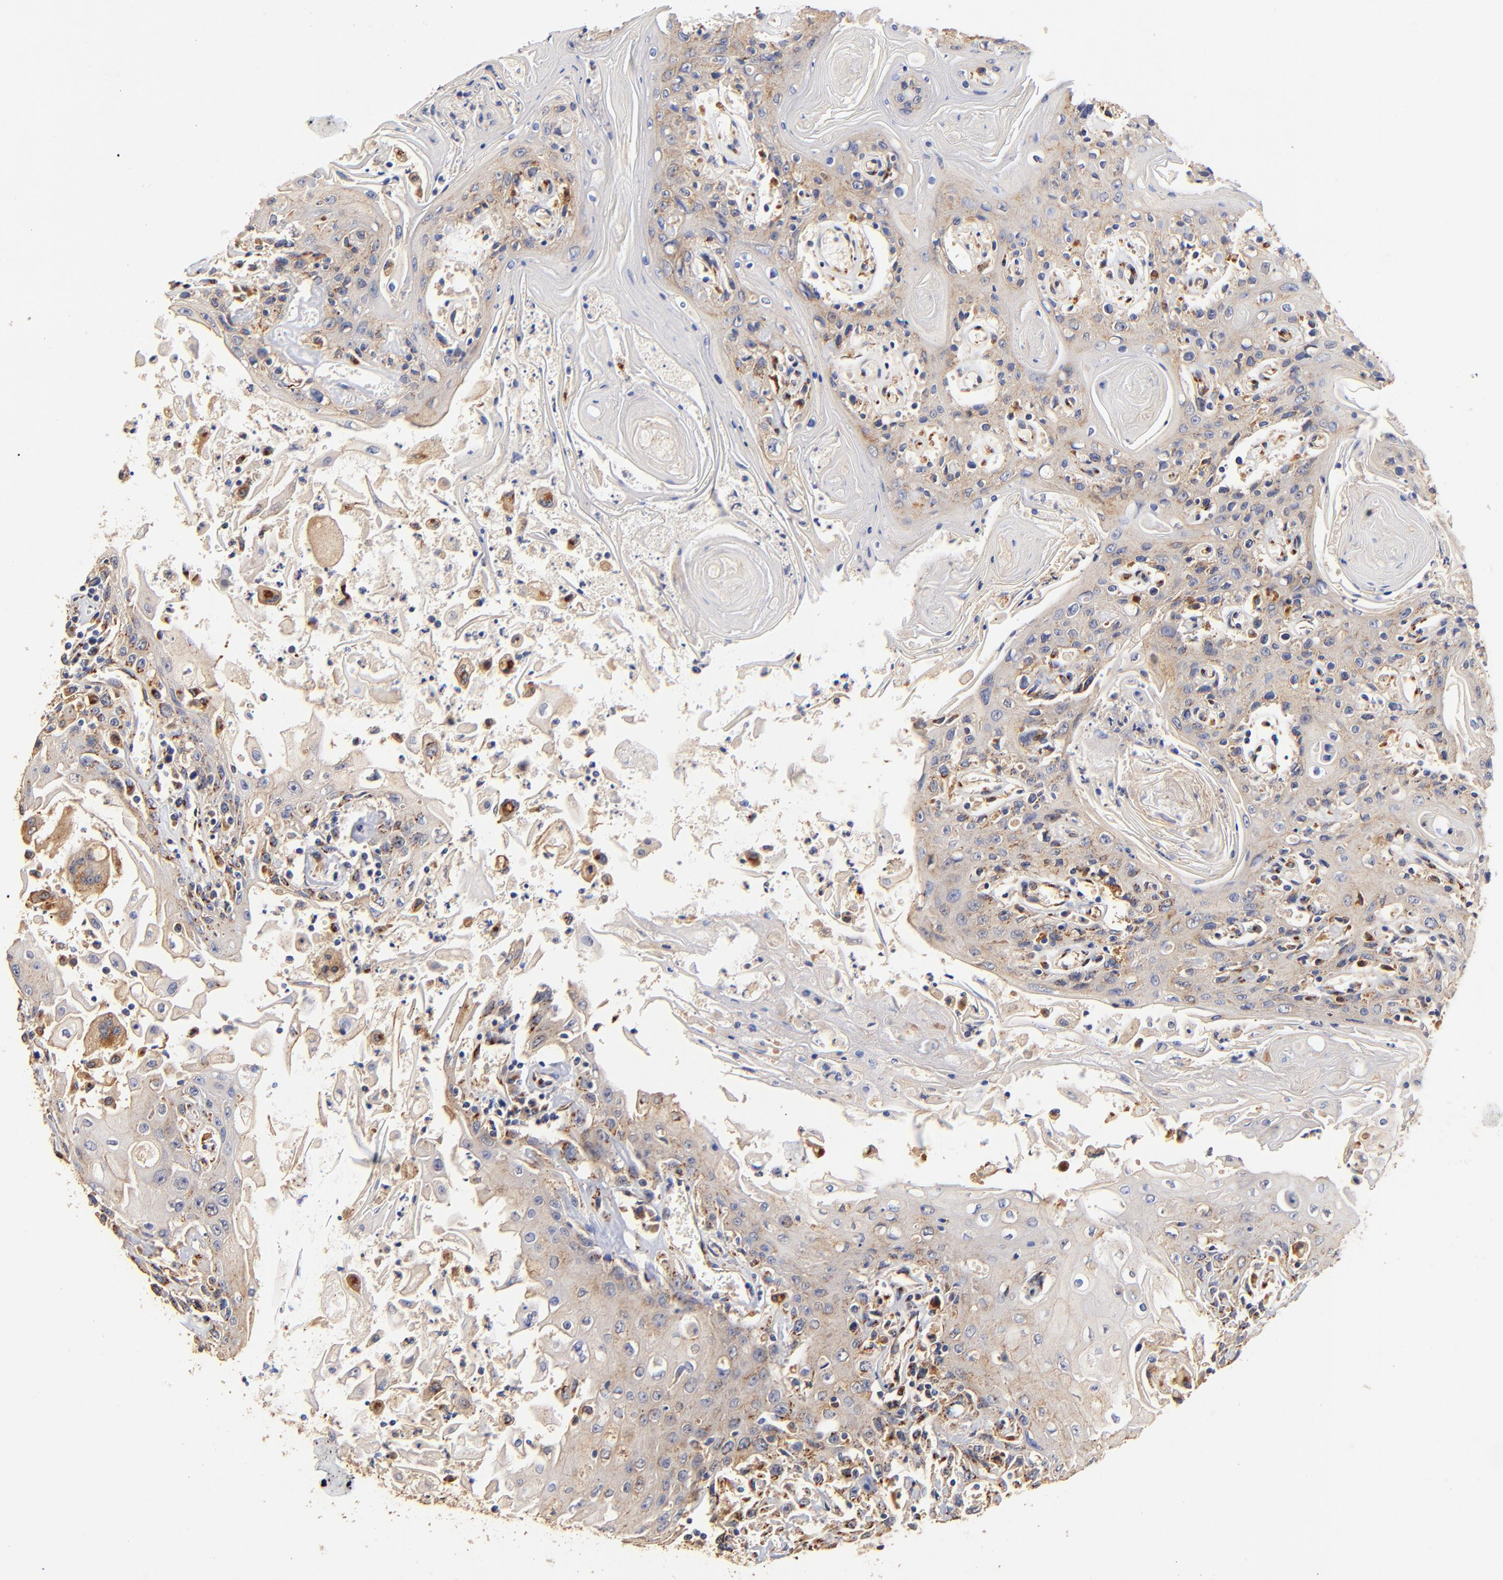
{"staining": {"intensity": "weak", "quantity": "<25%", "location": "cytoplasmic/membranous"}, "tissue": "head and neck cancer", "cell_type": "Tumor cells", "image_type": "cancer", "snomed": [{"axis": "morphology", "description": "Squamous cell carcinoma, NOS"}, {"axis": "topography", "description": "Oral tissue"}, {"axis": "topography", "description": "Head-Neck"}], "caption": "Tumor cells show no significant staining in squamous cell carcinoma (head and neck).", "gene": "FMNL3", "patient": {"sex": "female", "age": 76}}